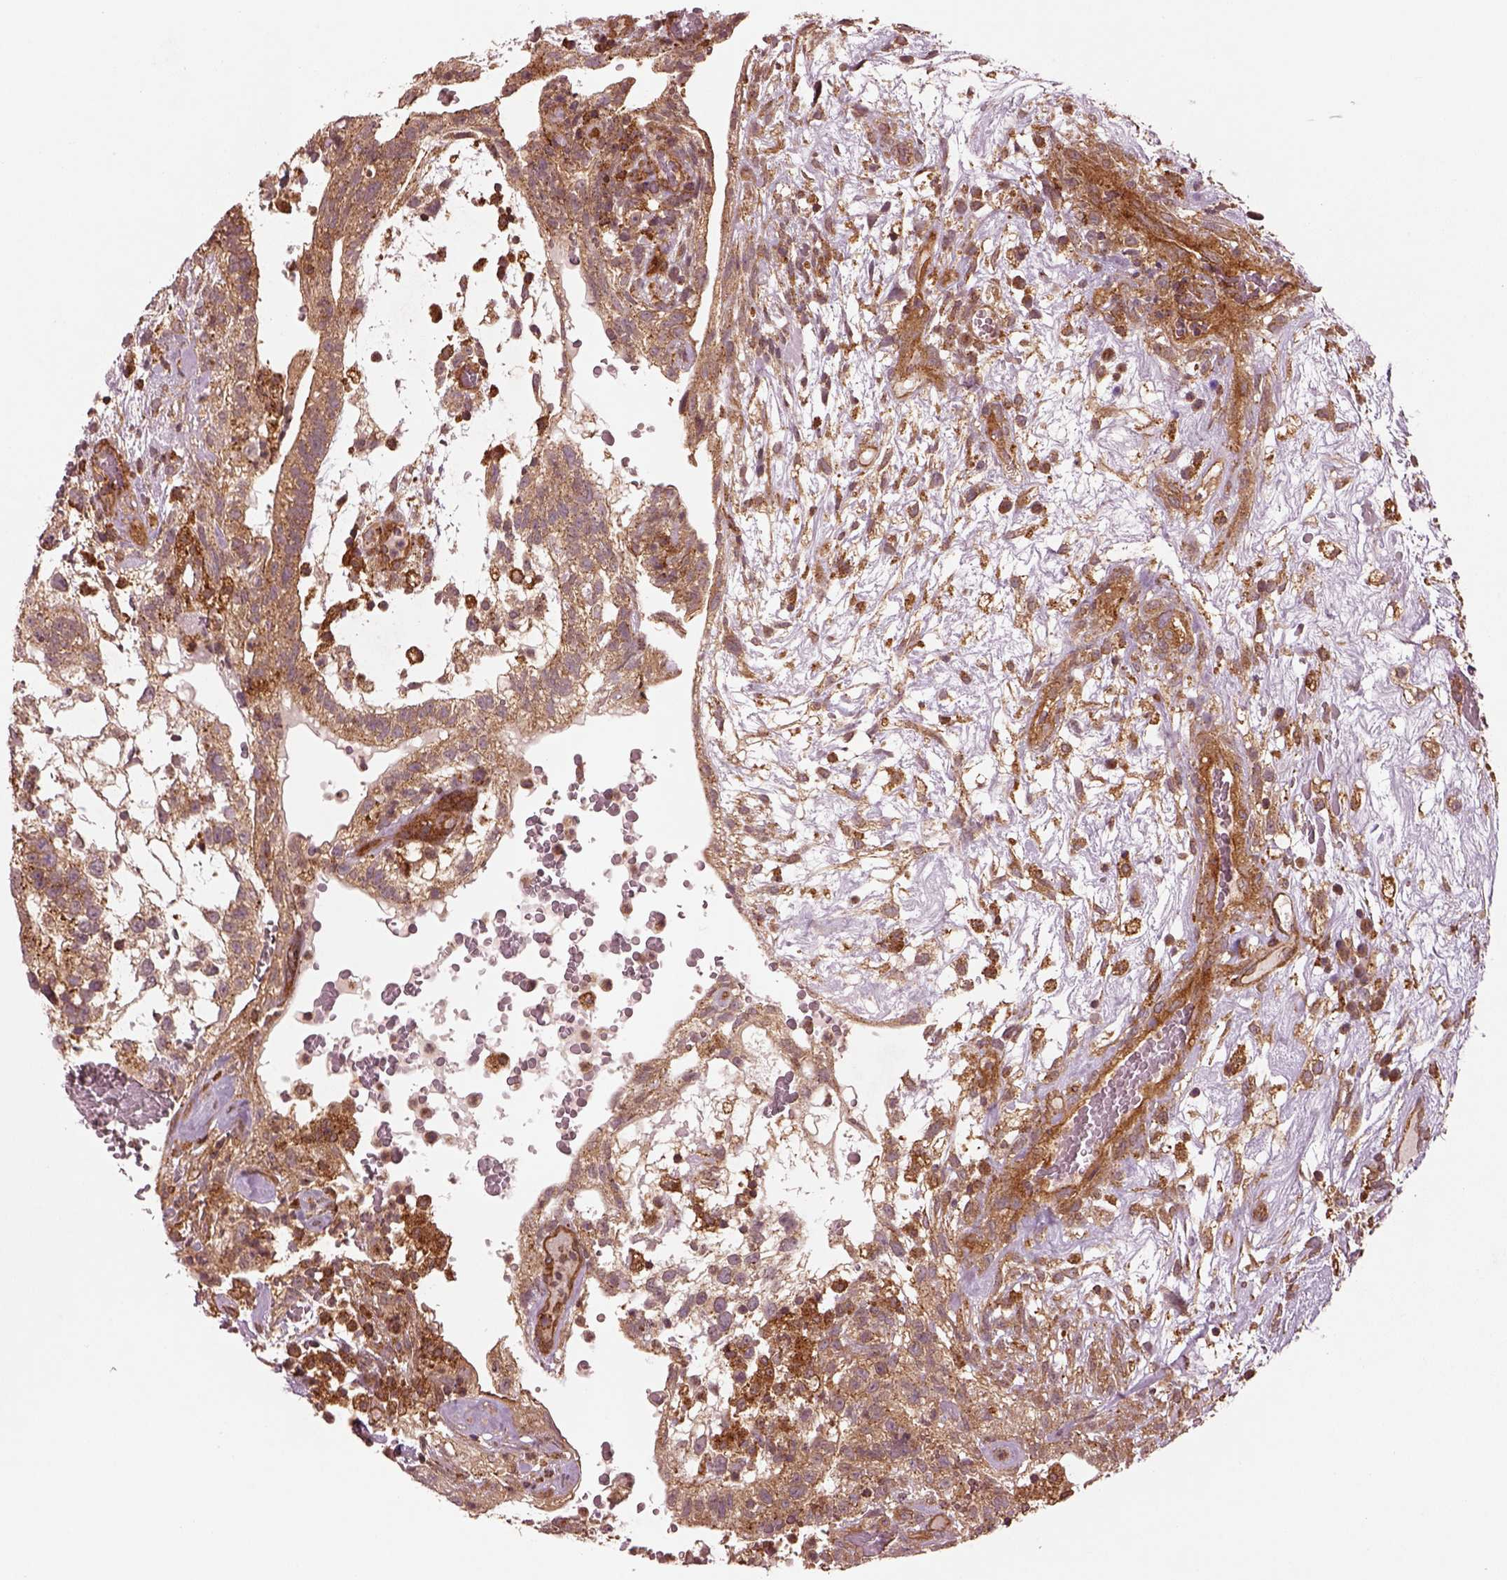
{"staining": {"intensity": "moderate", "quantity": ">75%", "location": "cytoplasmic/membranous"}, "tissue": "testis cancer", "cell_type": "Tumor cells", "image_type": "cancer", "snomed": [{"axis": "morphology", "description": "Normal tissue, NOS"}, {"axis": "morphology", "description": "Carcinoma, Embryonal, NOS"}, {"axis": "topography", "description": "Testis"}], "caption": "IHC (DAB) staining of human testis cancer (embryonal carcinoma) reveals moderate cytoplasmic/membranous protein staining in approximately >75% of tumor cells. (Brightfield microscopy of DAB IHC at high magnification).", "gene": "WASHC2A", "patient": {"sex": "male", "age": 32}}